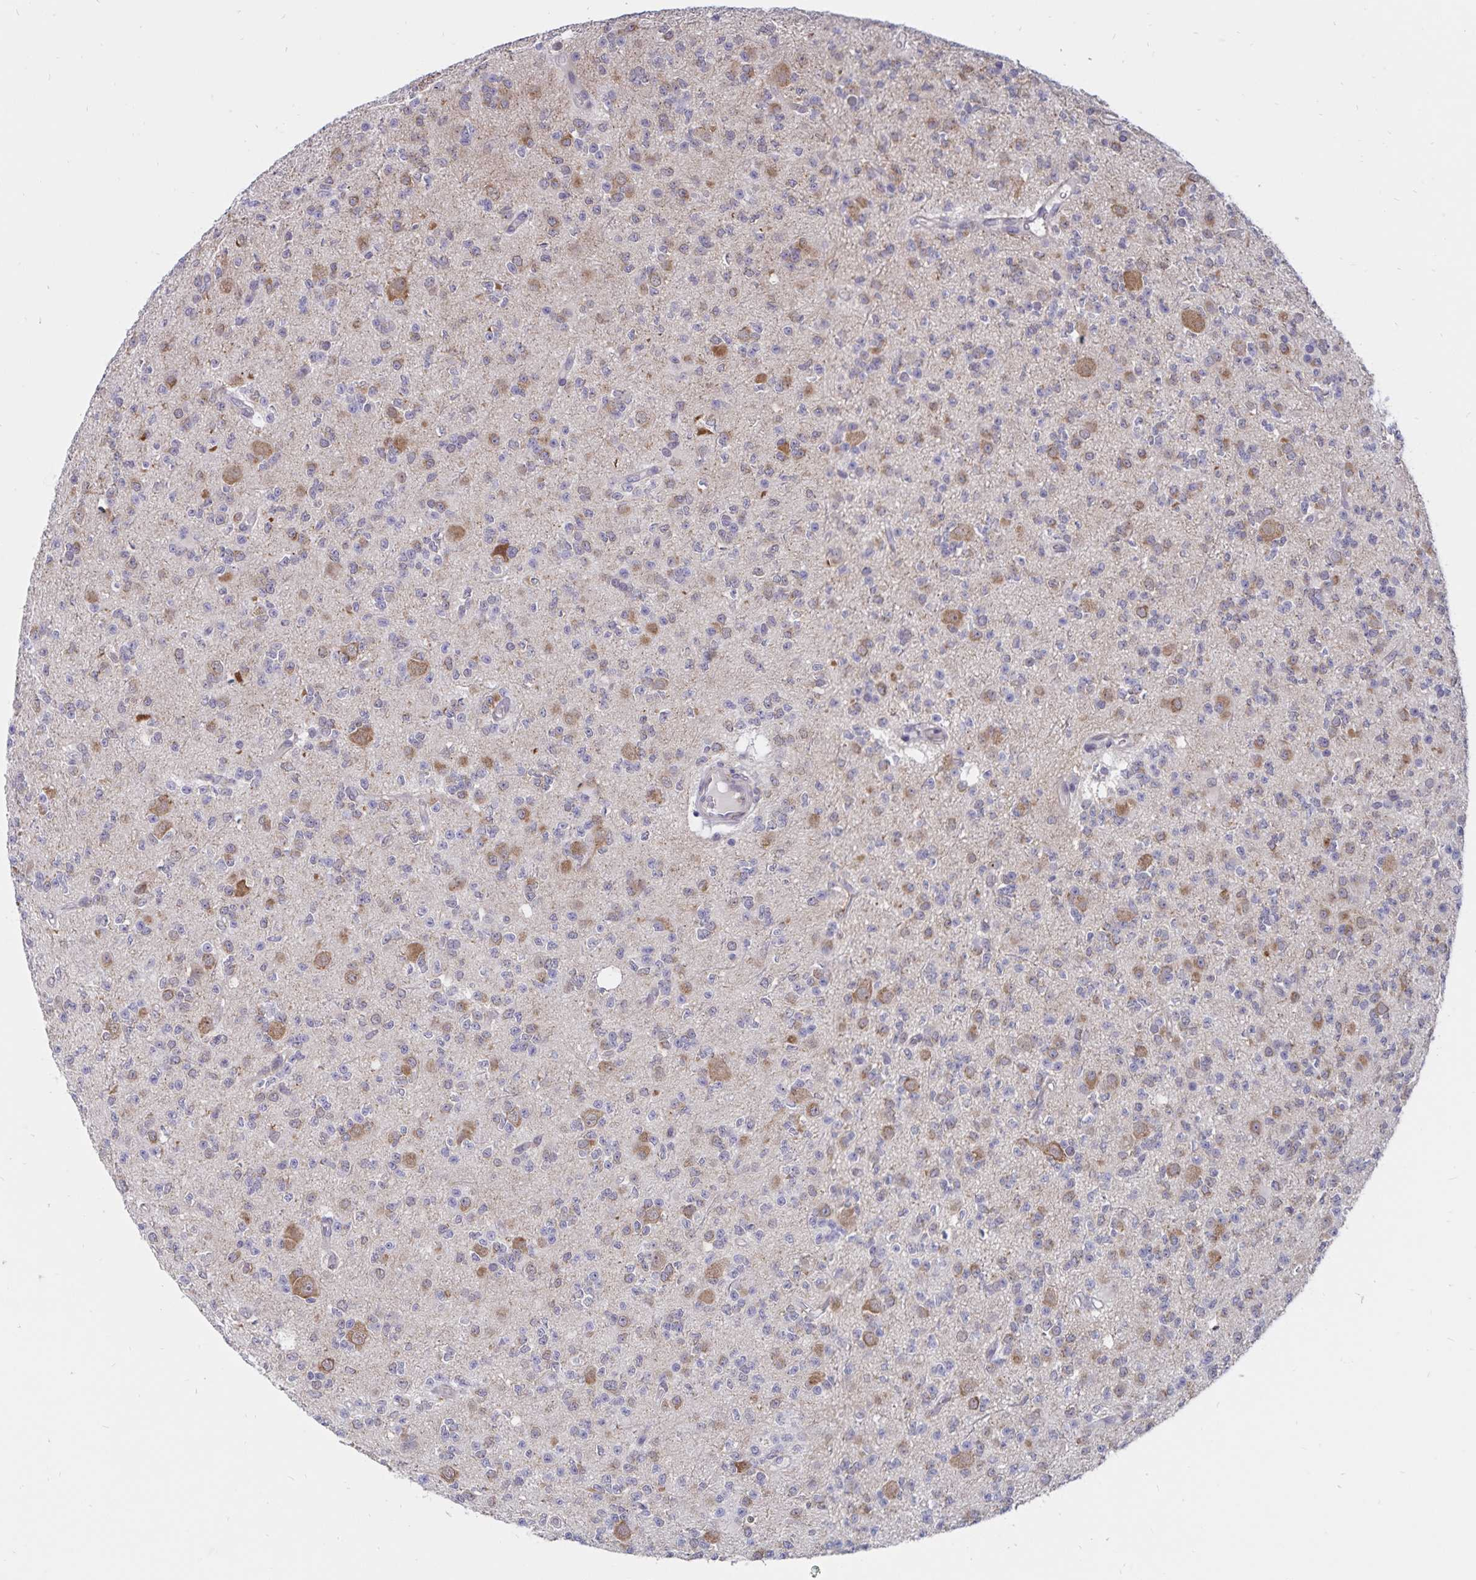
{"staining": {"intensity": "moderate", "quantity": "<25%", "location": "cytoplasmic/membranous"}, "tissue": "glioma", "cell_type": "Tumor cells", "image_type": "cancer", "snomed": [{"axis": "morphology", "description": "Glioma, malignant, High grade"}, {"axis": "topography", "description": "Brain"}], "caption": "DAB immunohistochemical staining of malignant high-grade glioma displays moderate cytoplasmic/membranous protein positivity in approximately <25% of tumor cells. (Brightfield microscopy of DAB IHC at high magnification).", "gene": "ATP2A2", "patient": {"sex": "male", "age": 36}}